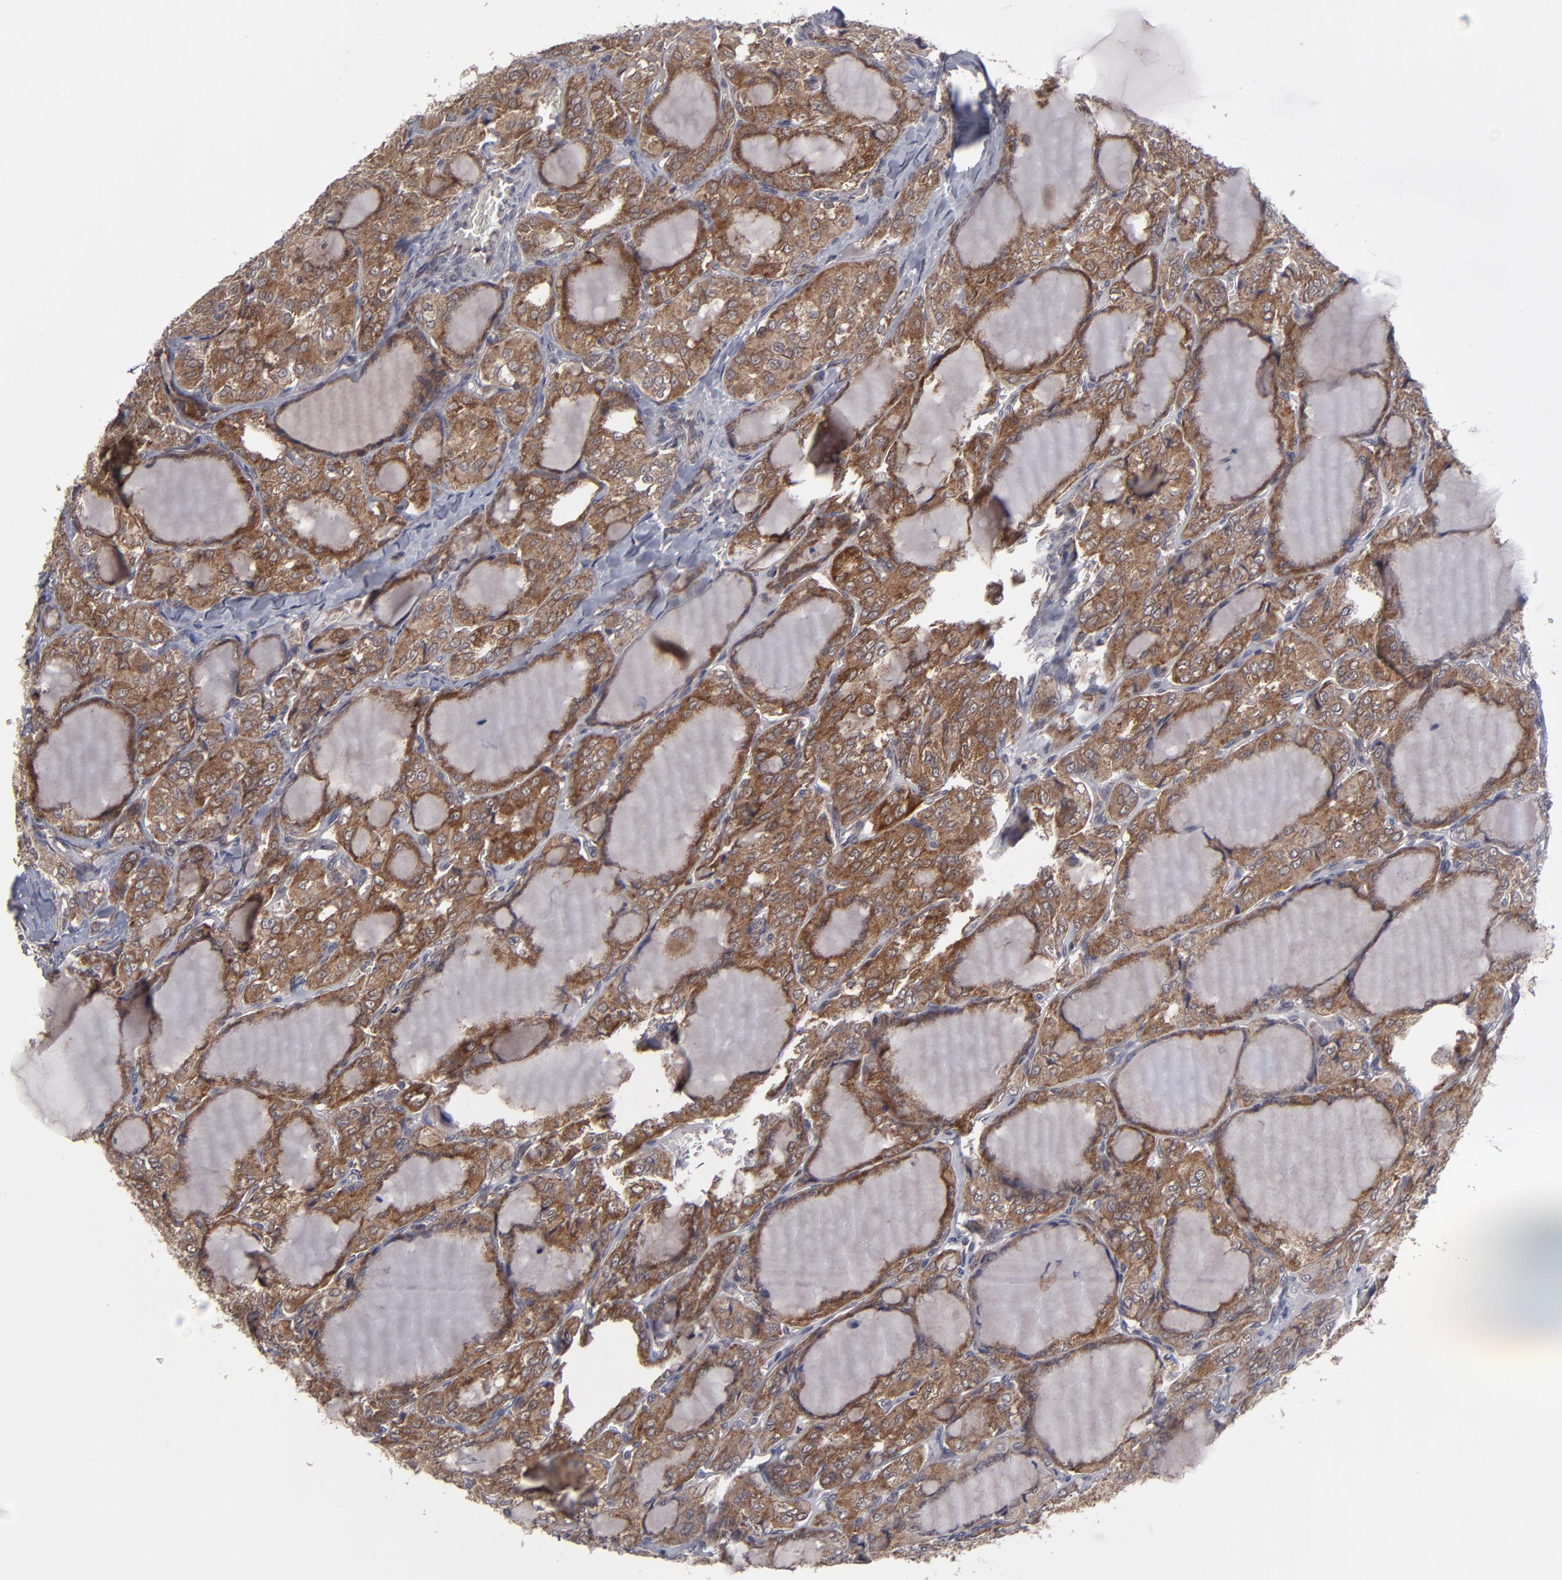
{"staining": {"intensity": "strong", "quantity": ">75%", "location": "cytoplasmic/membranous"}, "tissue": "thyroid cancer", "cell_type": "Tumor cells", "image_type": "cancer", "snomed": [{"axis": "morphology", "description": "Papillary adenocarcinoma, NOS"}, {"axis": "topography", "description": "Thyroid gland"}], "caption": "Protein analysis of papillary adenocarcinoma (thyroid) tissue shows strong cytoplasmic/membranous expression in approximately >75% of tumor cells. The protein is stained brown, and the nuclei are stained in blue (DAB IHC with brightfield microscopy, high magnification).", "gene": "GLCCI1", "patient": {"sex": "male", "age": 20}}